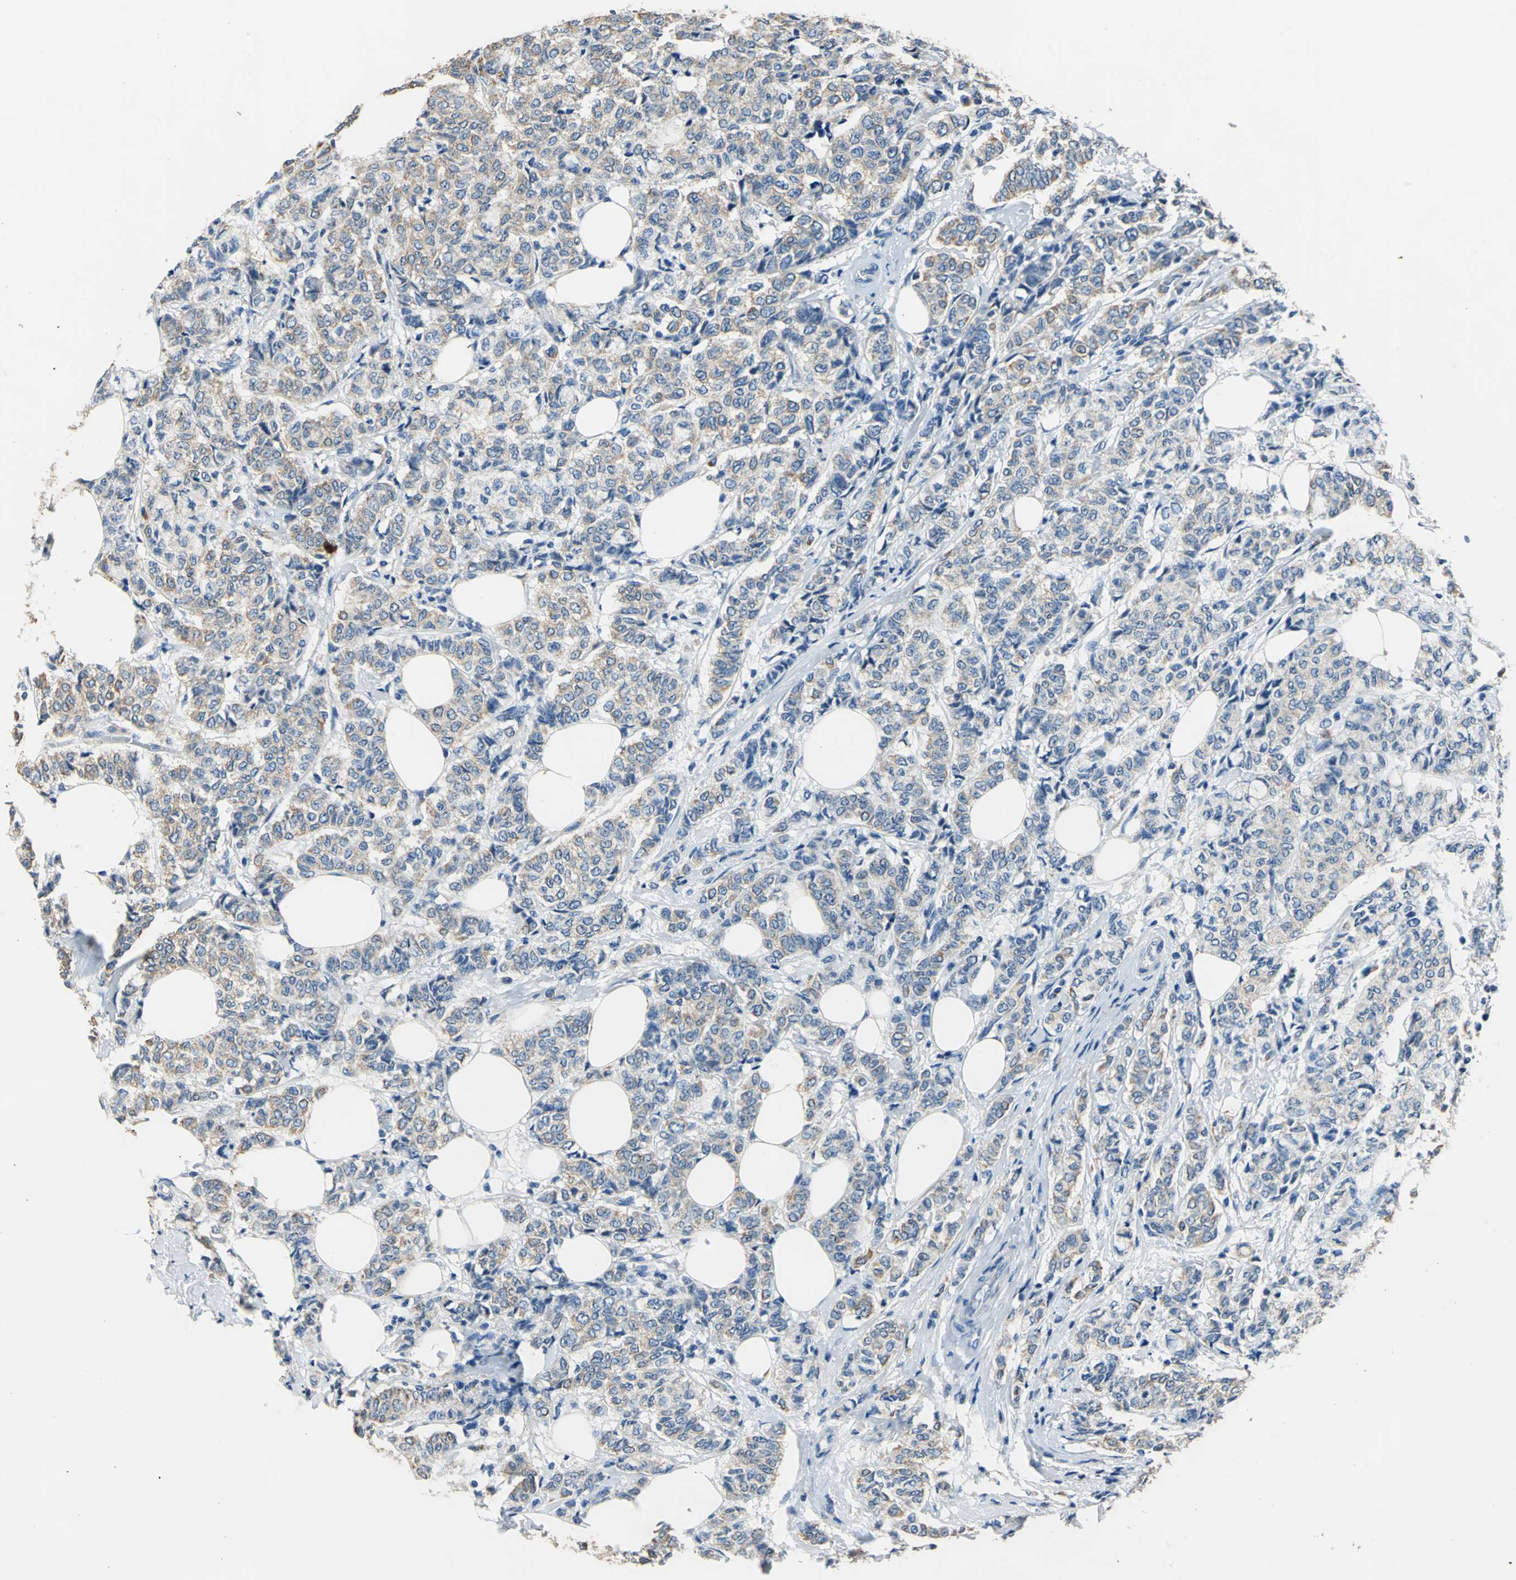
{"staining": {"intensity": "weak", "quantity": ">75%", "location": "cytoplasmic/membranous"}, "tissue": "breast cancer", "cell_type": "Tumor cells", "image_type": "cancer", "snomed": [{"axis": "morphology", "description": "Lobular carcinoma"}, {"axis": "topography", "description": "Breast"}], "caption": "Human lobular carcinoma (breast) stained for a protein (brown) reveals weak cytoplasmic/membranous positive positivity in approximately >75% of tumor cells.", "gene": "RASD2", "patient": {"sex": "female", "age": 60}}